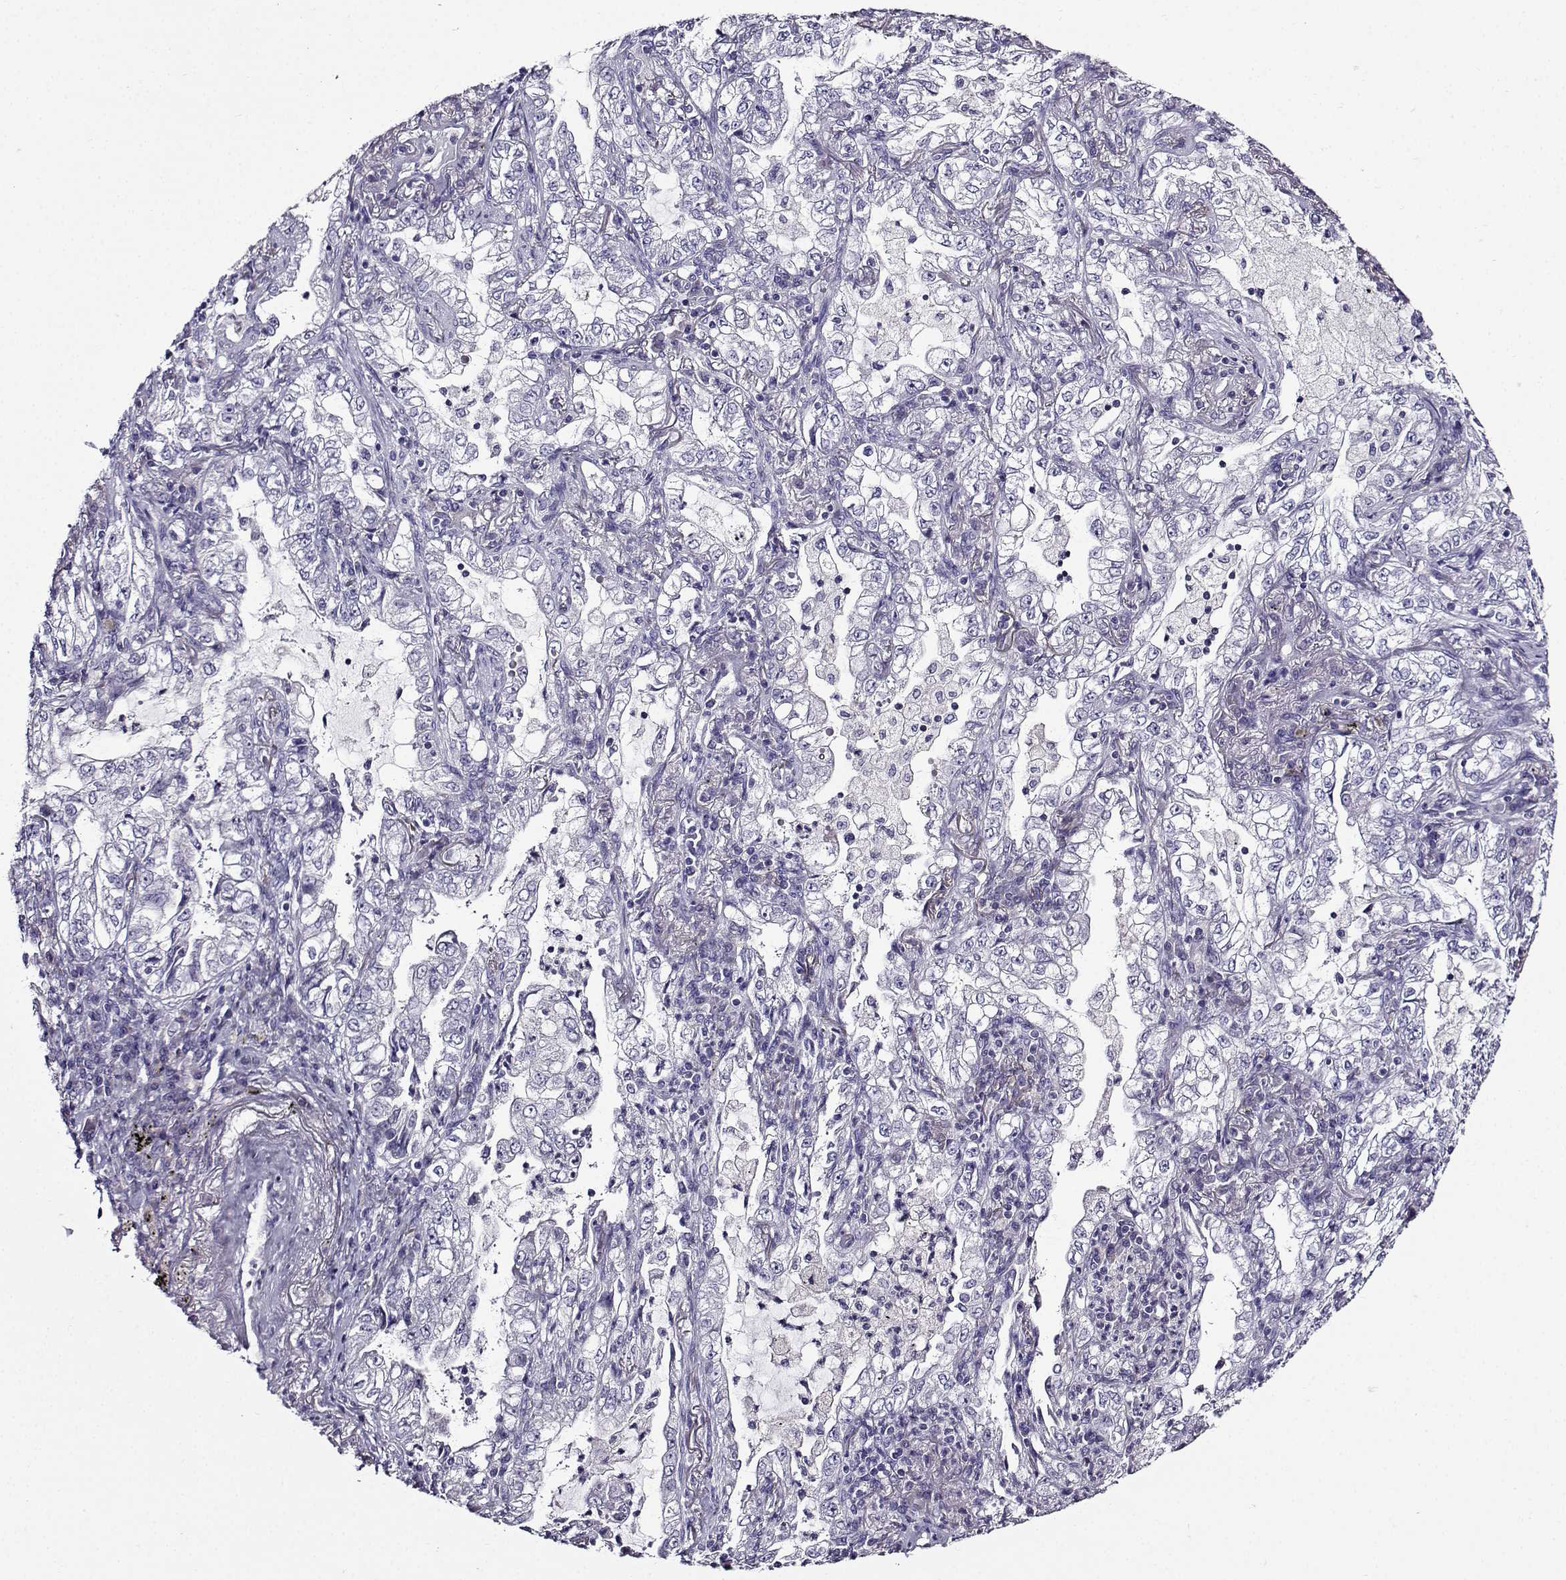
{"staining": {"intensity": "negative", "quantity": "none", "location": "none"}, "tissue": "lung cancer", "cell_type": "Tumor cells", "image_type": "cancer", "snomed": [{"axis": "morphology", "description": "Adenocarcinoma, NOS"}, {"axis": "topography", "description": "Lung"}], "caption": "A histopathology image of adenocarcinoma (lung) stained for a protein displays no brown staining in tumor cells. (Stains: DAB (3,3'-diaminobenzidine) immunohistochemistry with hematoxylin counter stain, Microscopy: brightfield microscopy at high magnification).", "gene": "TMEM266", "patient": {"sex": "female", "age": 73}}